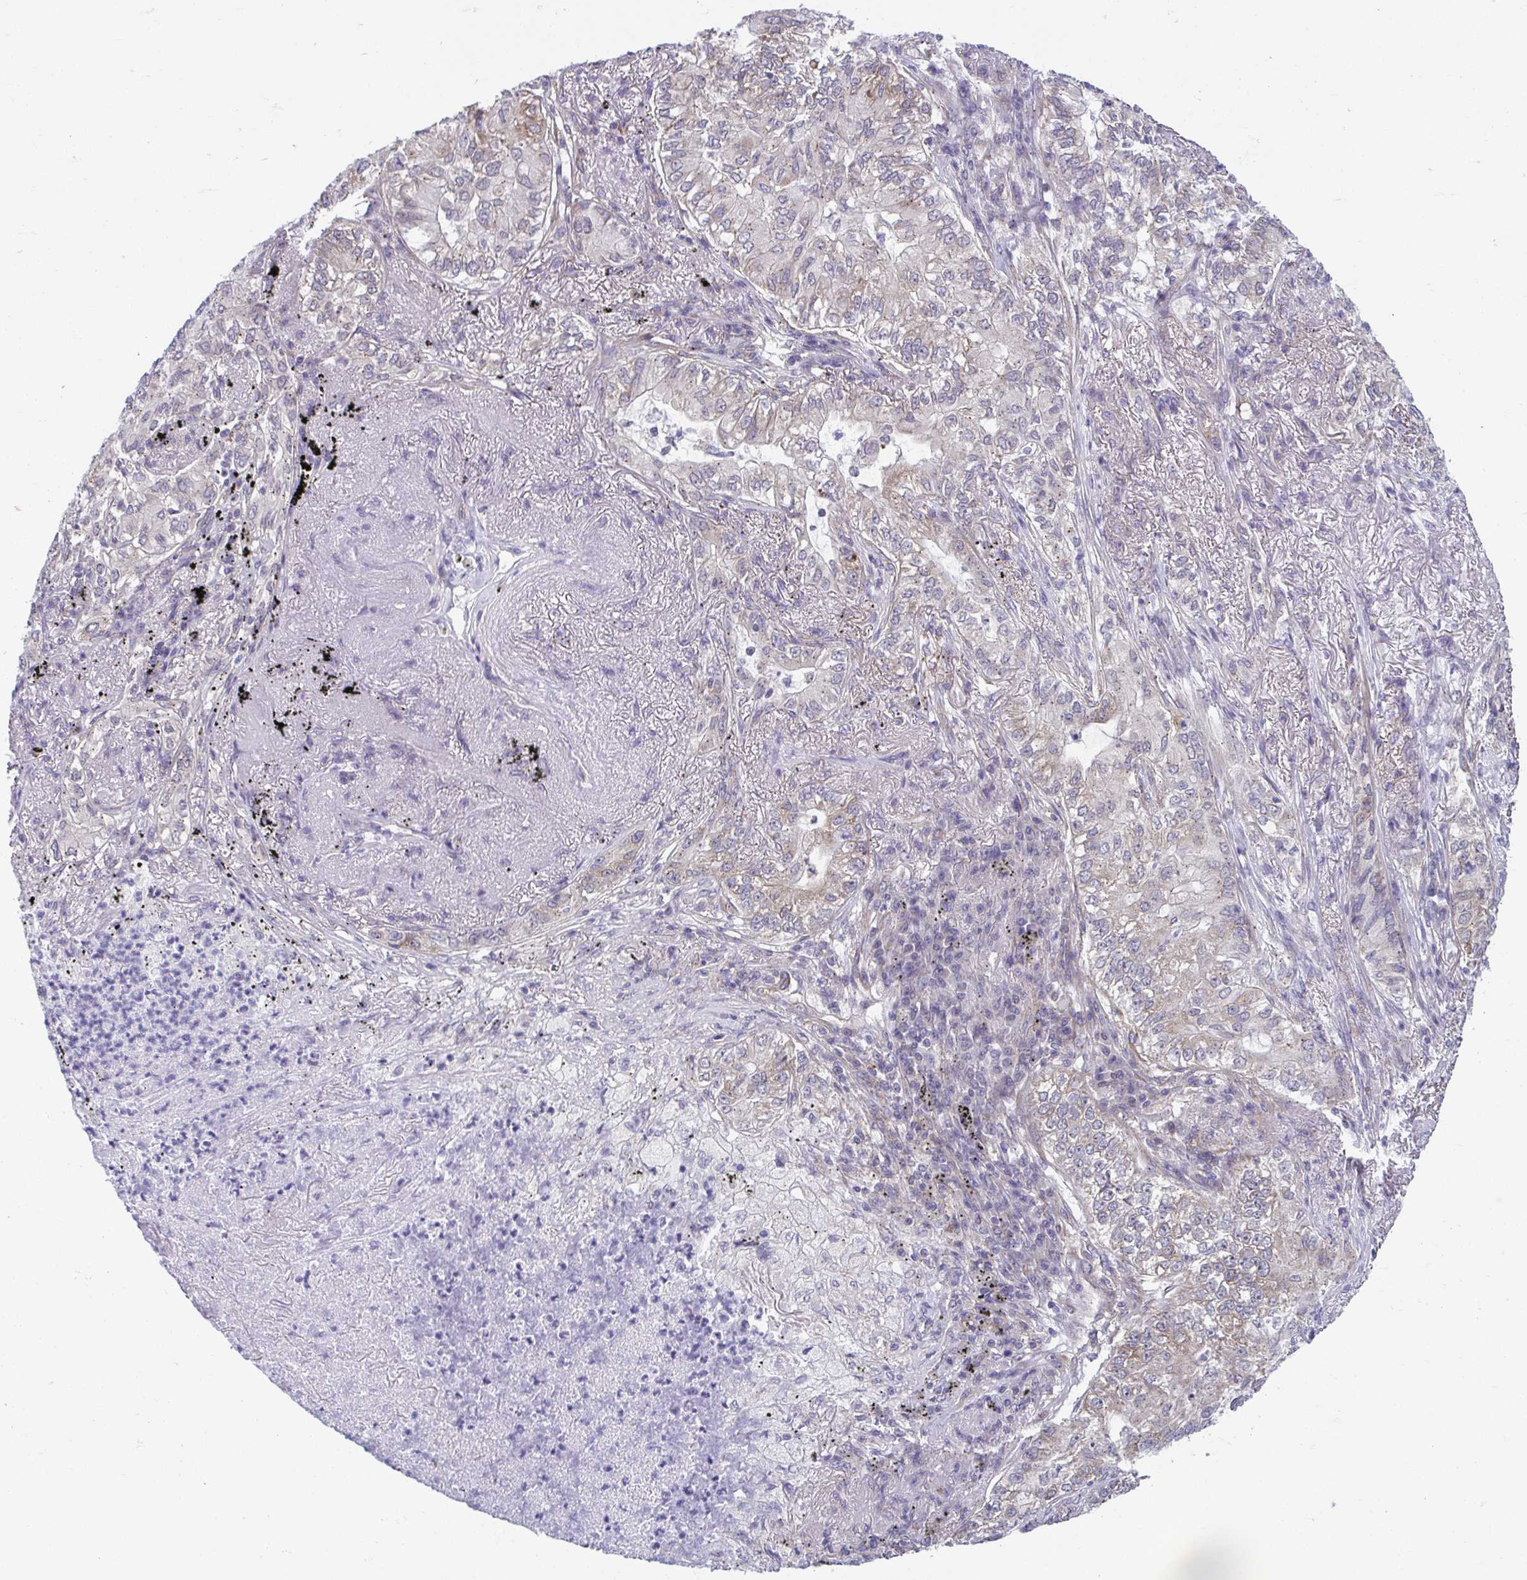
{"staining": {"intensity": "weak", "quantity": "25%-75%", "location": "cytoplasmic/membranous"}, "tissue": "lung cancer", "cell_type": "Tumor cells", "image_type": "cancer", "snomed": [{"axis": "morphology", "description": "Adenocarcinoma, NOS"}, {"axis": "topography", "description": "Lung"}], "caption": "Immunohistochemistry (IHC) of human lung adenocarcinoma shows low levels of weak cytoplasmic/membranous expression in about 25%-75% of tumor cells.", "gene": "TMEM108", "patient": {"sex": "female", "age": 73}}